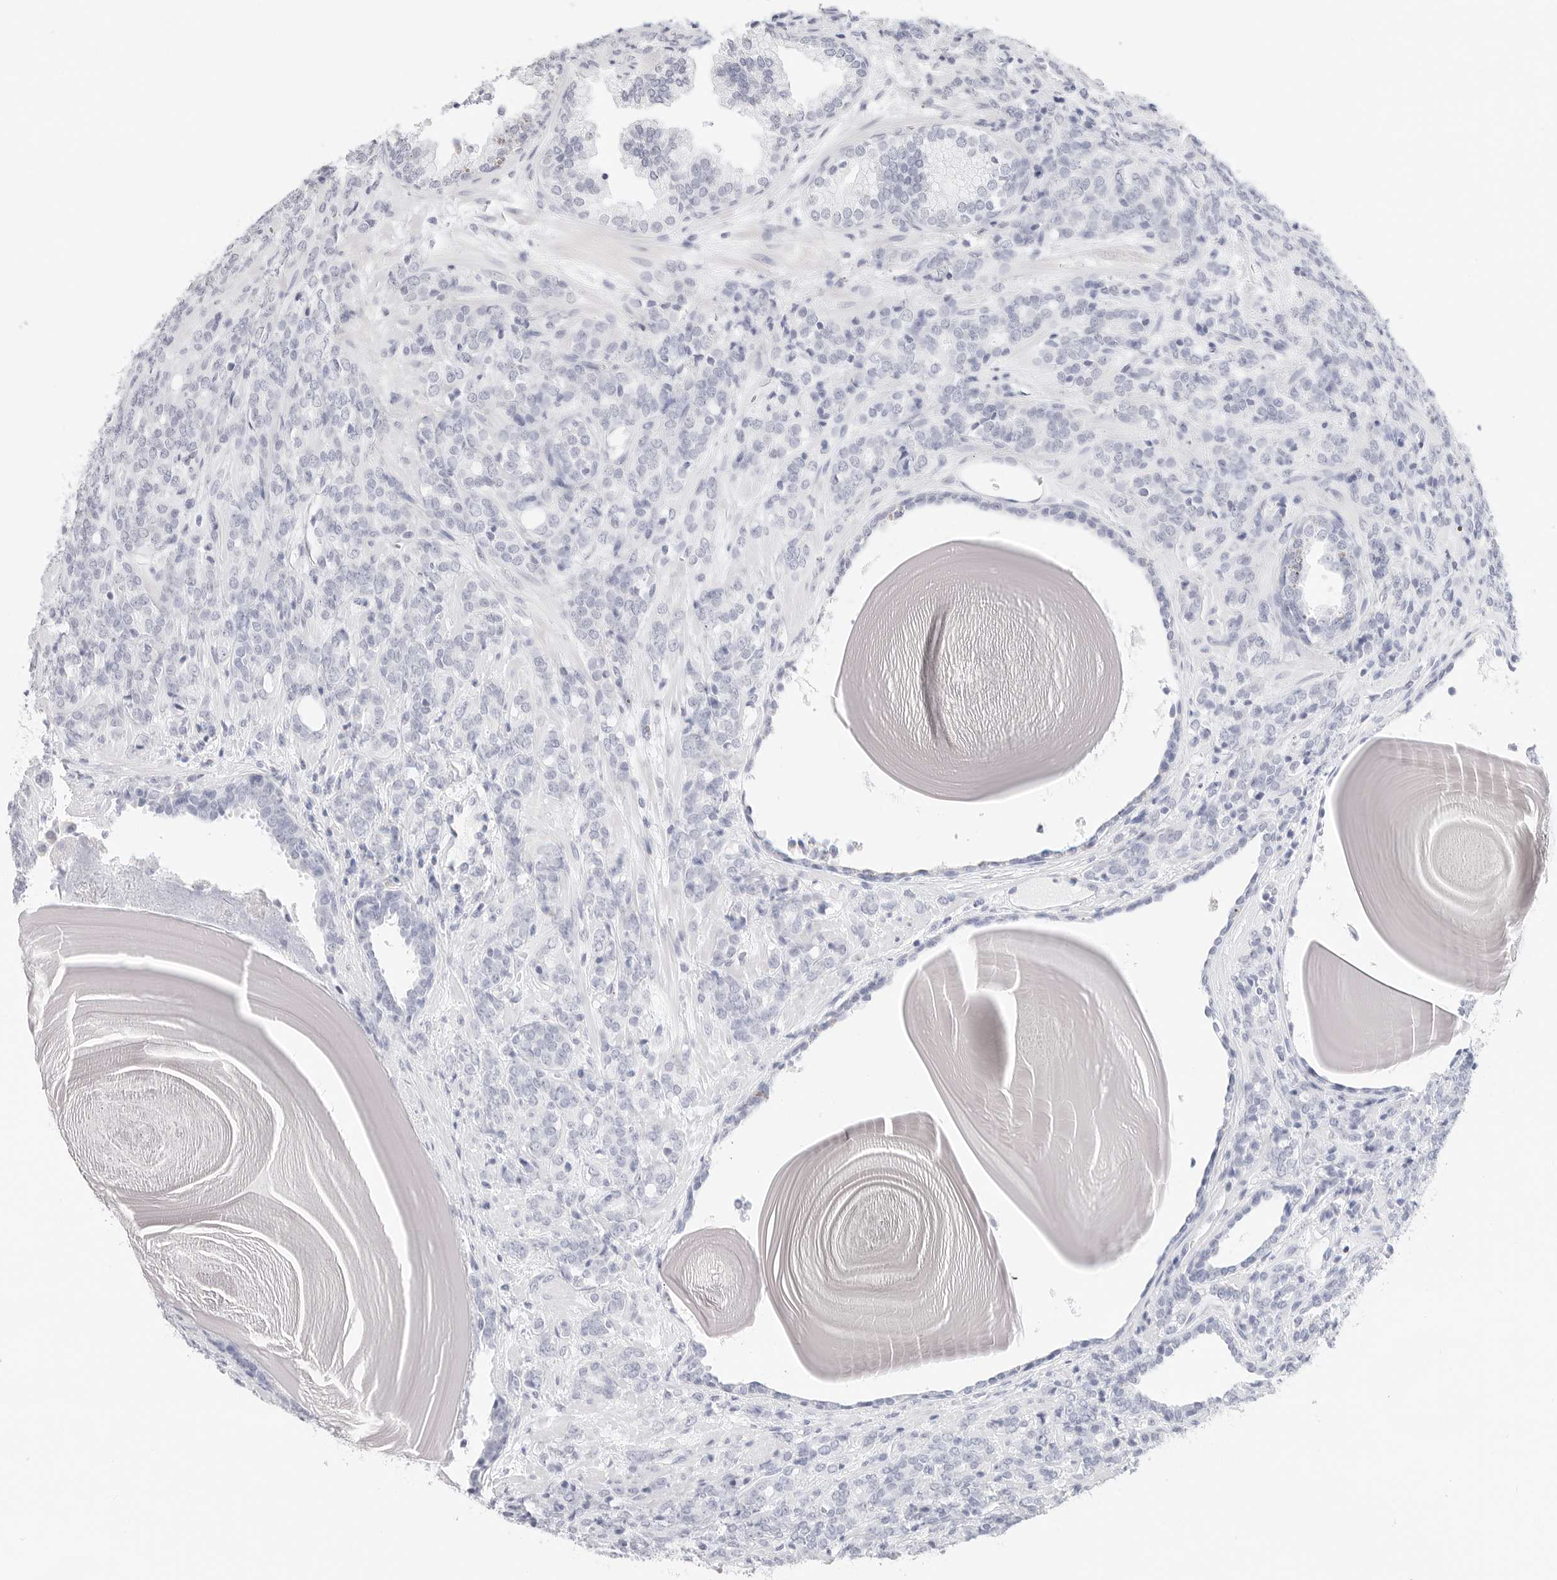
{"staining": {"intensity": "negative", "quantity": "none", "location": "none"}, "tissue": "prostate cancer", "cell_type": "Tumor cells", "image_type": "cancer", "snomed": [{"axis": "morphology", "description": "Adenocarcinoma, High grade"}, {"axis": "topography", "description": "Prostate"}], "caption": "DAB immunohistochemical staining of human prostate adenocarcinoma (high-grade) reveals no significant expression in tumor cells. (DAB immunohistochemistry (IHC) visualized using brightfield microscopy, high magnification).", "gene": "TFF2", "patient": {"sex": "male", "age": 62}}